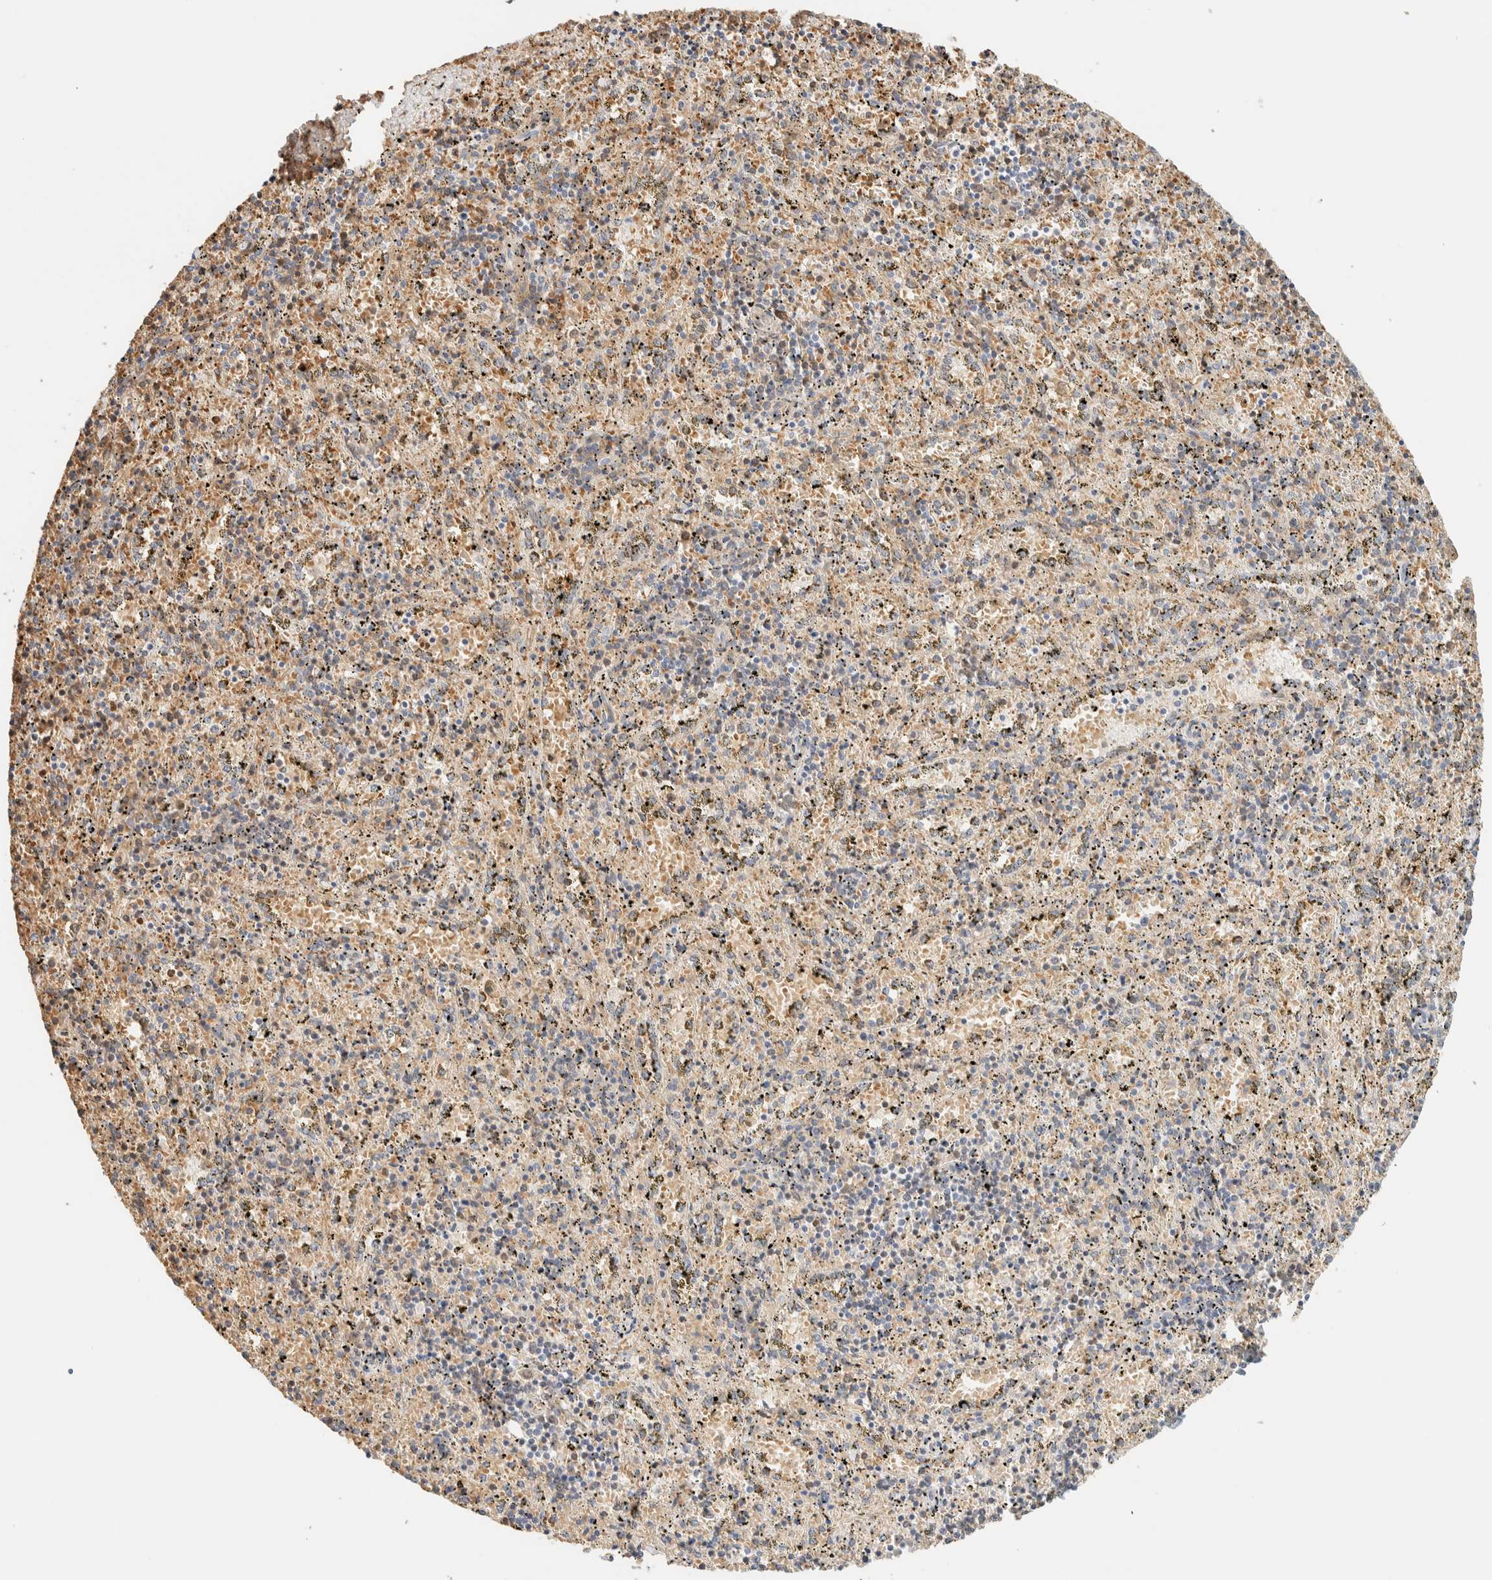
{"staining": {"intensity": "weak", "quantity": "<25%", "location": "nuclear"}, "tissue": "spleen", "cell_type": "Cells in red pulp", "image_type": "normal", "snomed": [{"axis": "morphology", "description": "Normal tissue, NOS"}, {"axis": "topography", "description": "Spleen"}], "caption": "This is an immunohistochemistry (IHC) photomicrograph of benign spleen. There is no positivity in cells in red pulp.", "gene": "TNK1", "patient": {"sex": "male", "age": 11}}